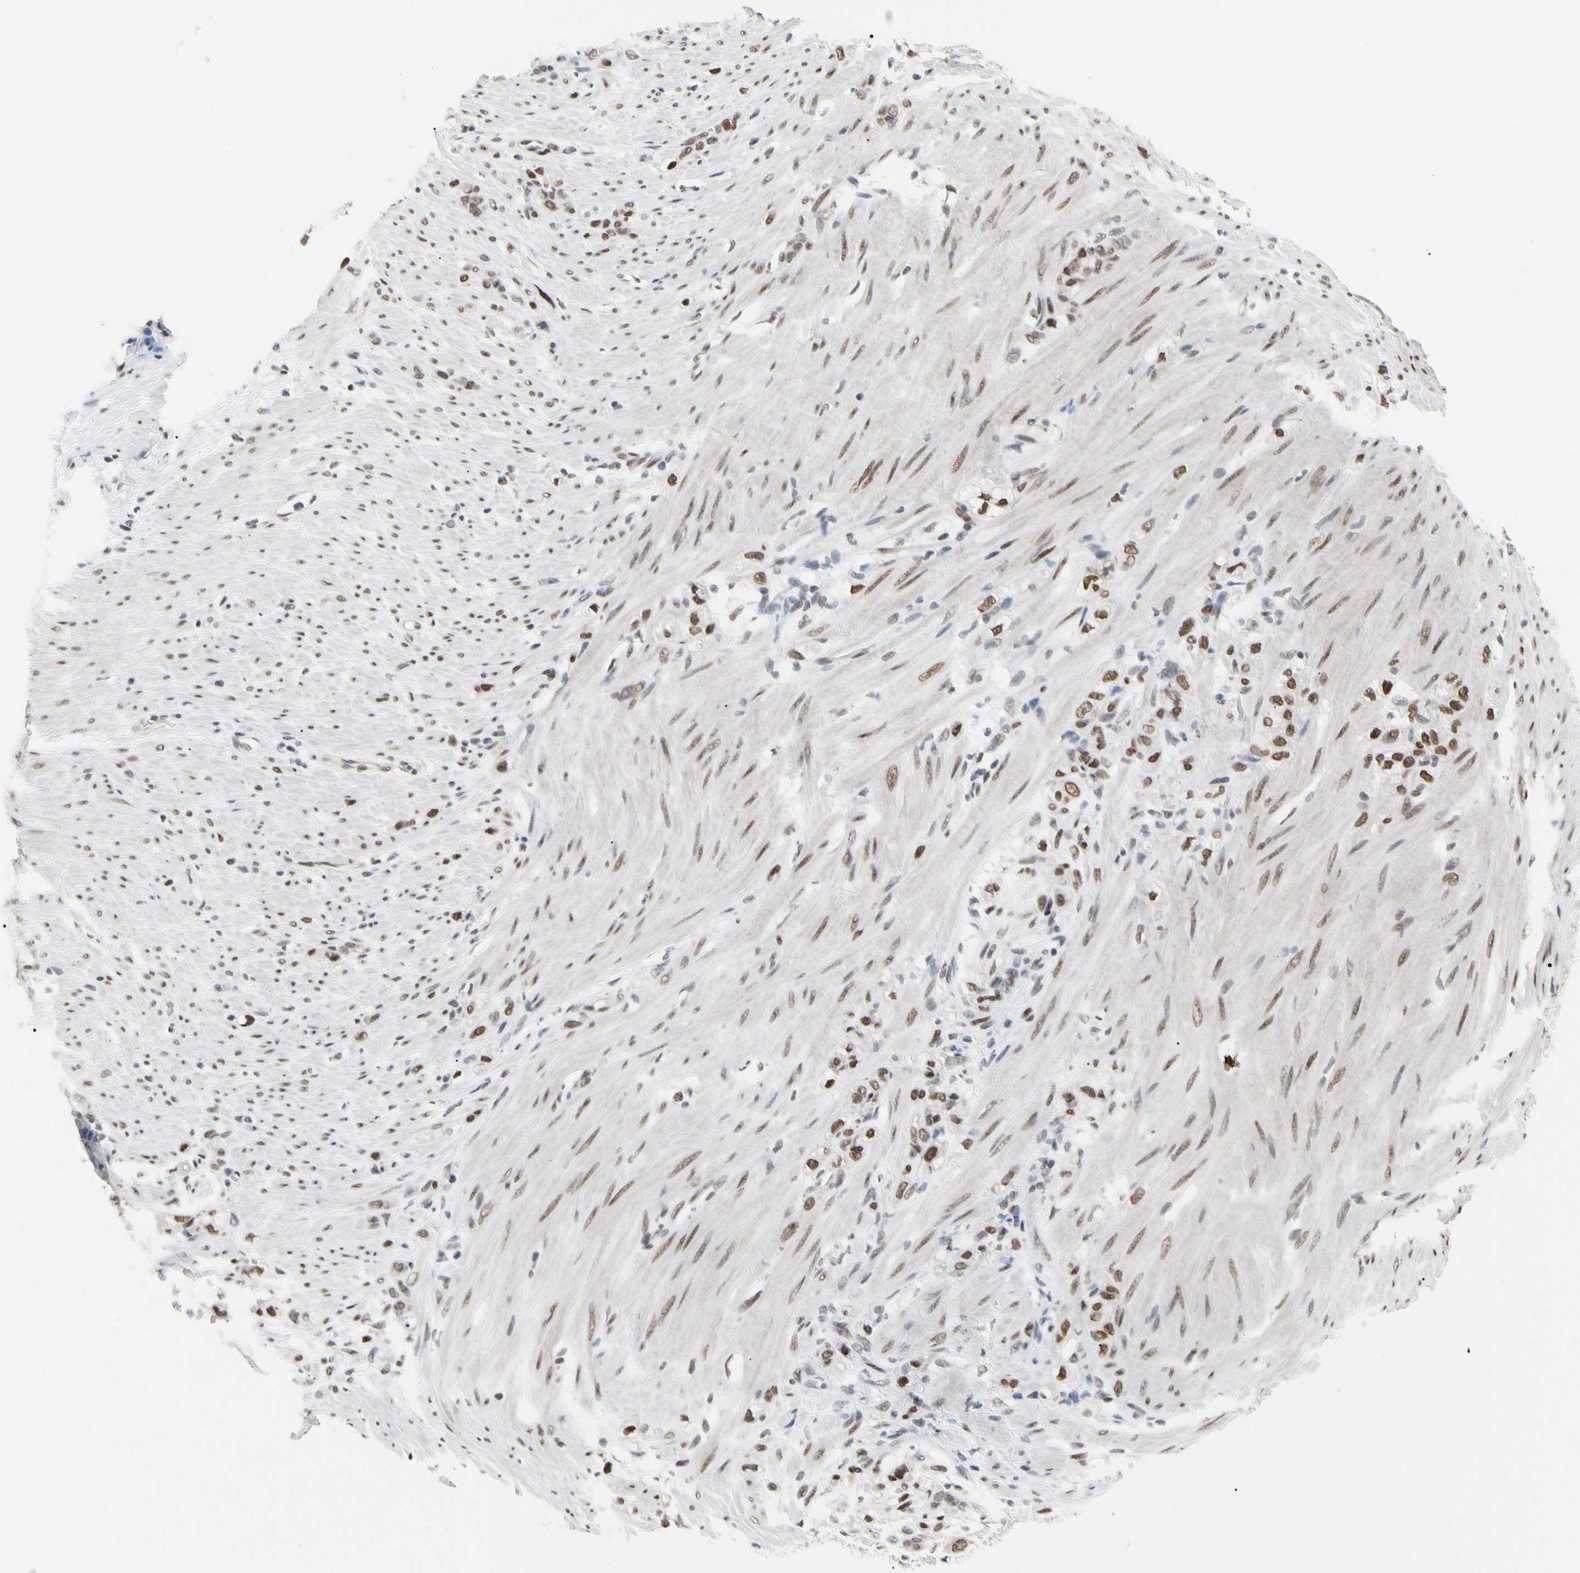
{"staining": {"intensity": "moderate", "quantity": ">75%", "location": "nuclear"}, "tissue": "stomach cancer", "cell_type": "Tumor cells", "image_type": "cancer", "snomed": [{"axis": "morphology", "description": "Adenocarcinoma, NOS"}, {"axis": "topography", "description": "Stomach"}], "caption": "Protein staining exhibits moderate nuclear expression in about >75% of tumor cells in stomach adenocarcinoma. The staining was performed using DAB (3,3'-diaminobenzidine), with brown indicating positive protein expression. Nuclei are stained blue with hematoxylin.", "gene": "FAM98B", "patient": {"sex": "male", "age": 82}}